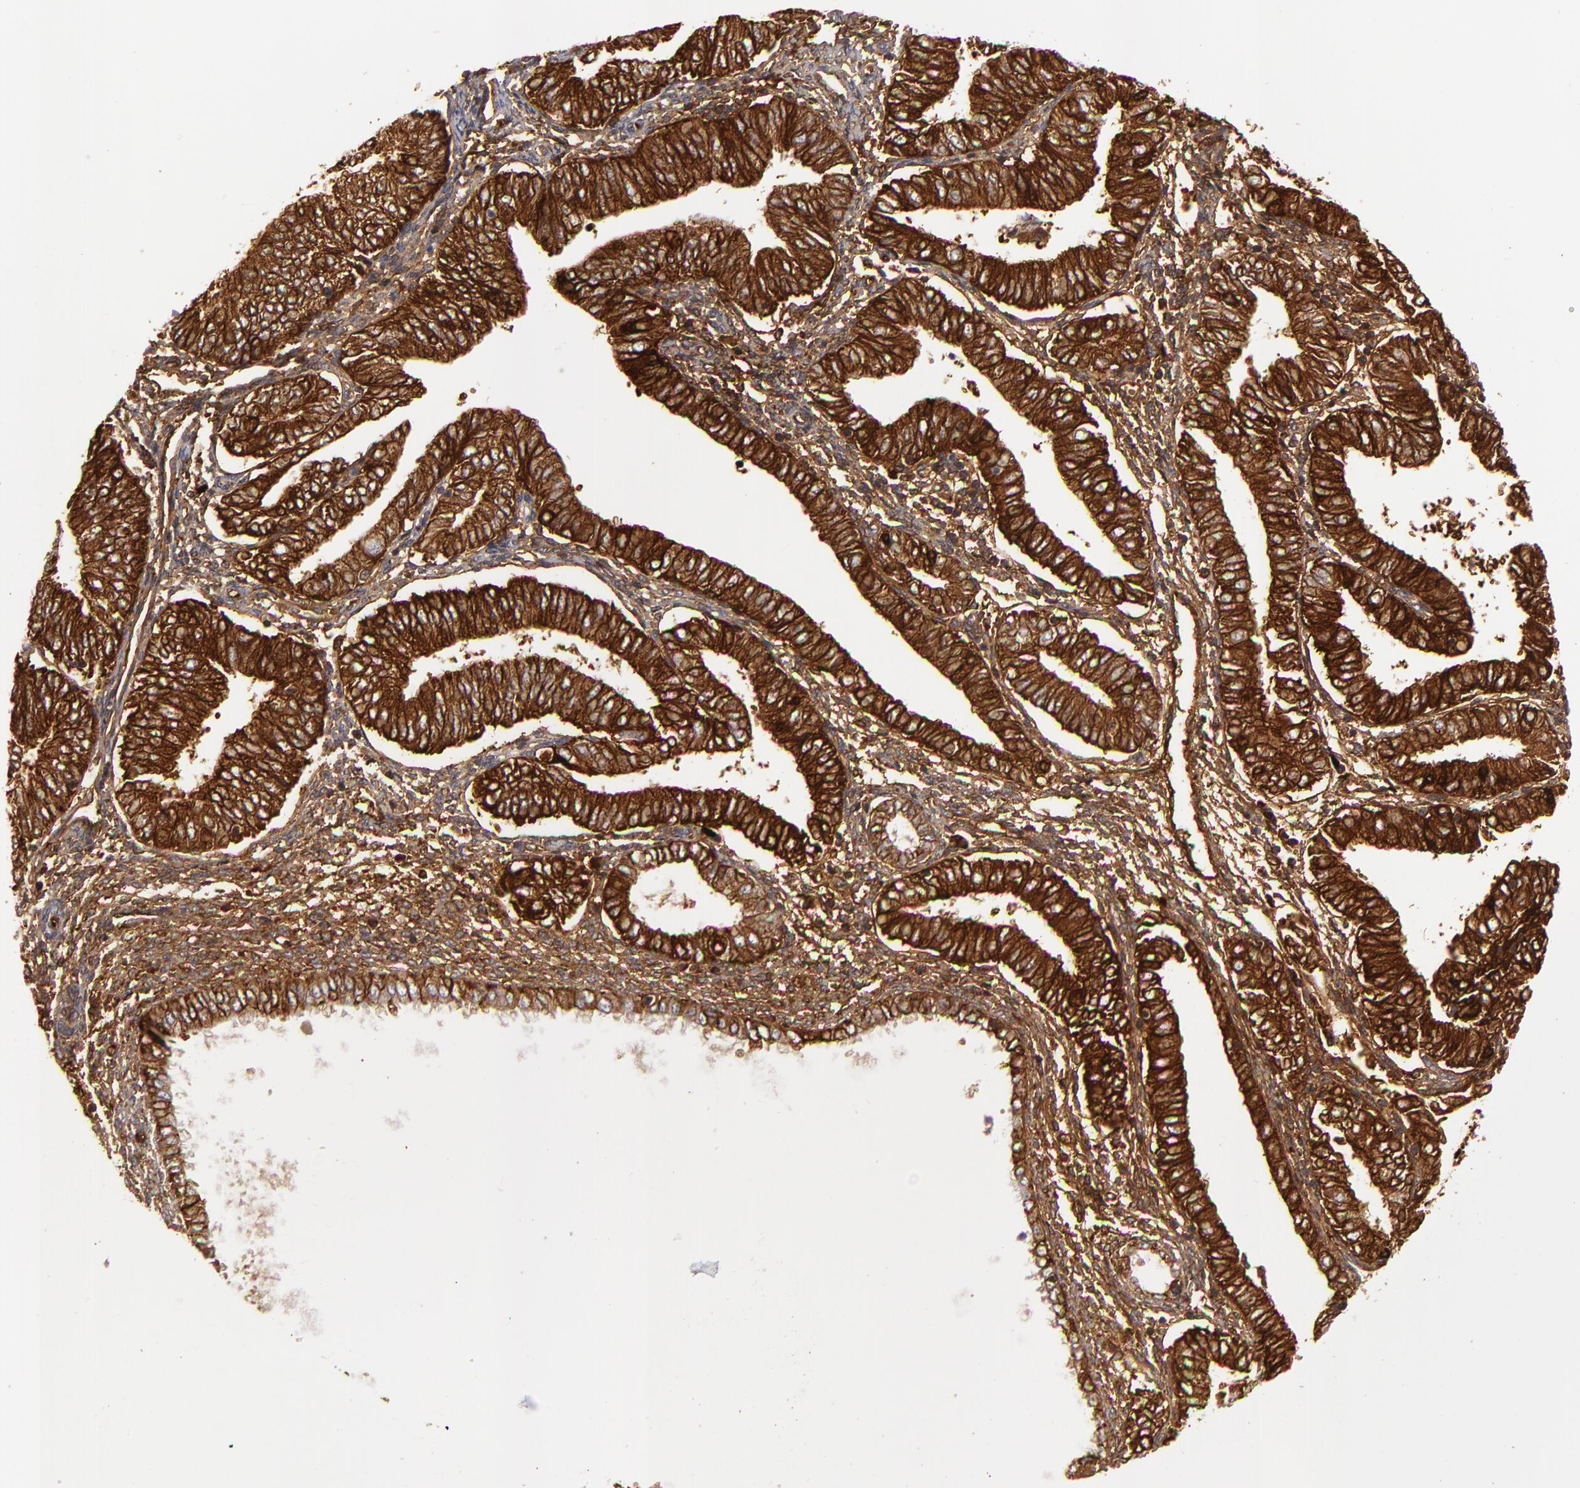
{"staining": {"intensity": "strong", "quantity": ">75%", "location": "cytoplasmic/membranous"}, "tissue": "endometrial cancer", "cell_type": "Tumor cells", "image_type": "cancer", "snomed": [{"axis": "morphology", "description": "Adenocarcinoma, NOS"}, {"axis": "topography", "description": "Endometrium"}], "caption": "Protein staining displays strong cytoplasmic/membranous positivity in about >75% of tumor cells in endometrial adenocarcinoma. The protein is shown in brown color, while the nuclei are stained blue.", "gene": "ALCAM", "patient": {"sex": "female", "age": 51}}